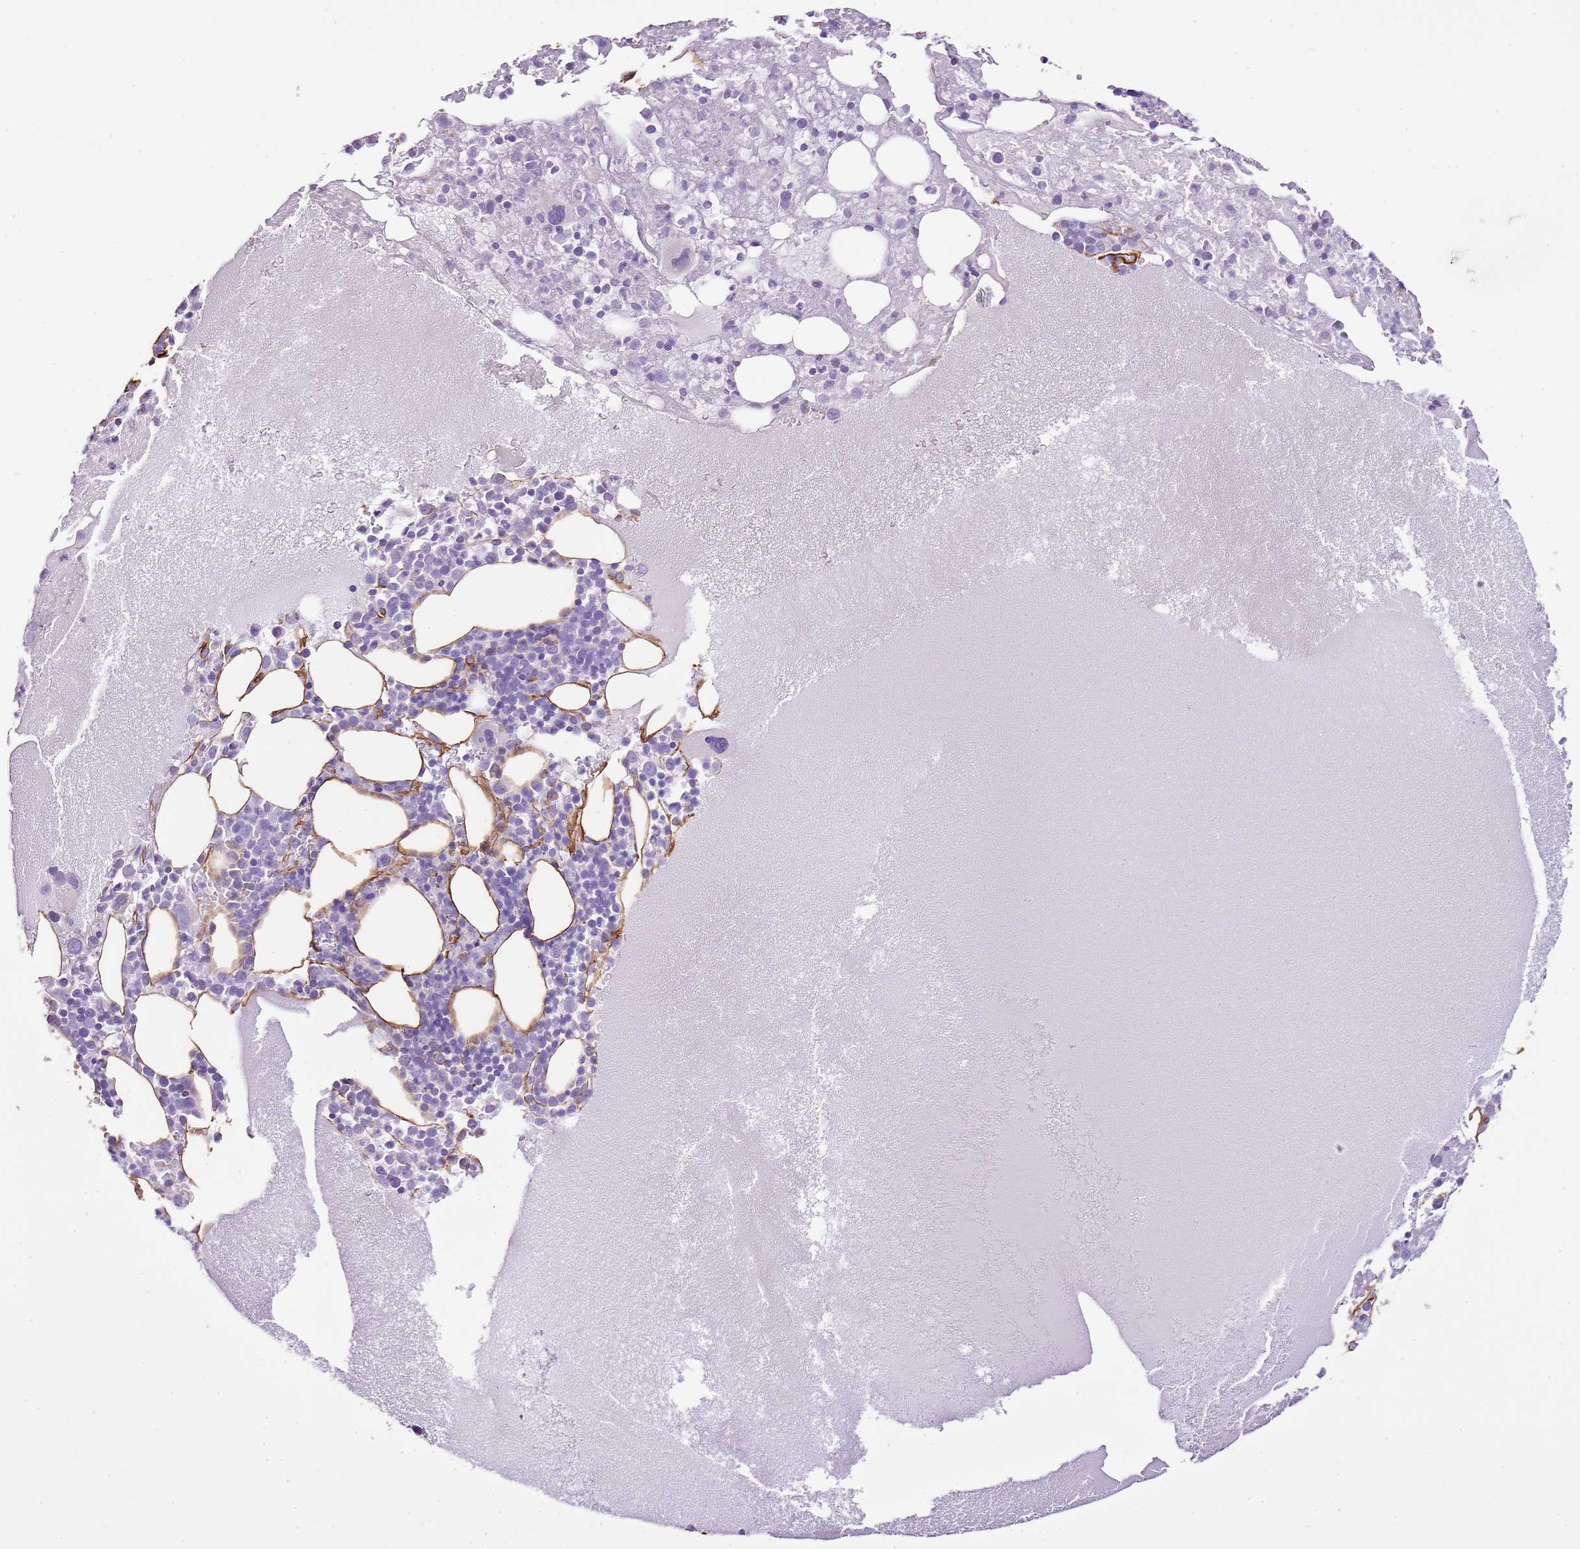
{"staining": {"intensity": "negative", "quantity": "none", "location": "none"}, "tissue": "bone marrow", "cell_type": "Hematopoietic cells", "image_type": "normal", "snomed": [{"axis": "morphology", "description": "Normal tissue, NOS"}, {"axis": "topography", "description": "Bone marrow"}], "caption": "High power microscopy photomicrograph of an IHC histopathology image of benign bone marrow, revealing no significant staining in hematopoietic cells.", "gene": "CTDSPL", "patient": {"sex": "male", "age": 61}}